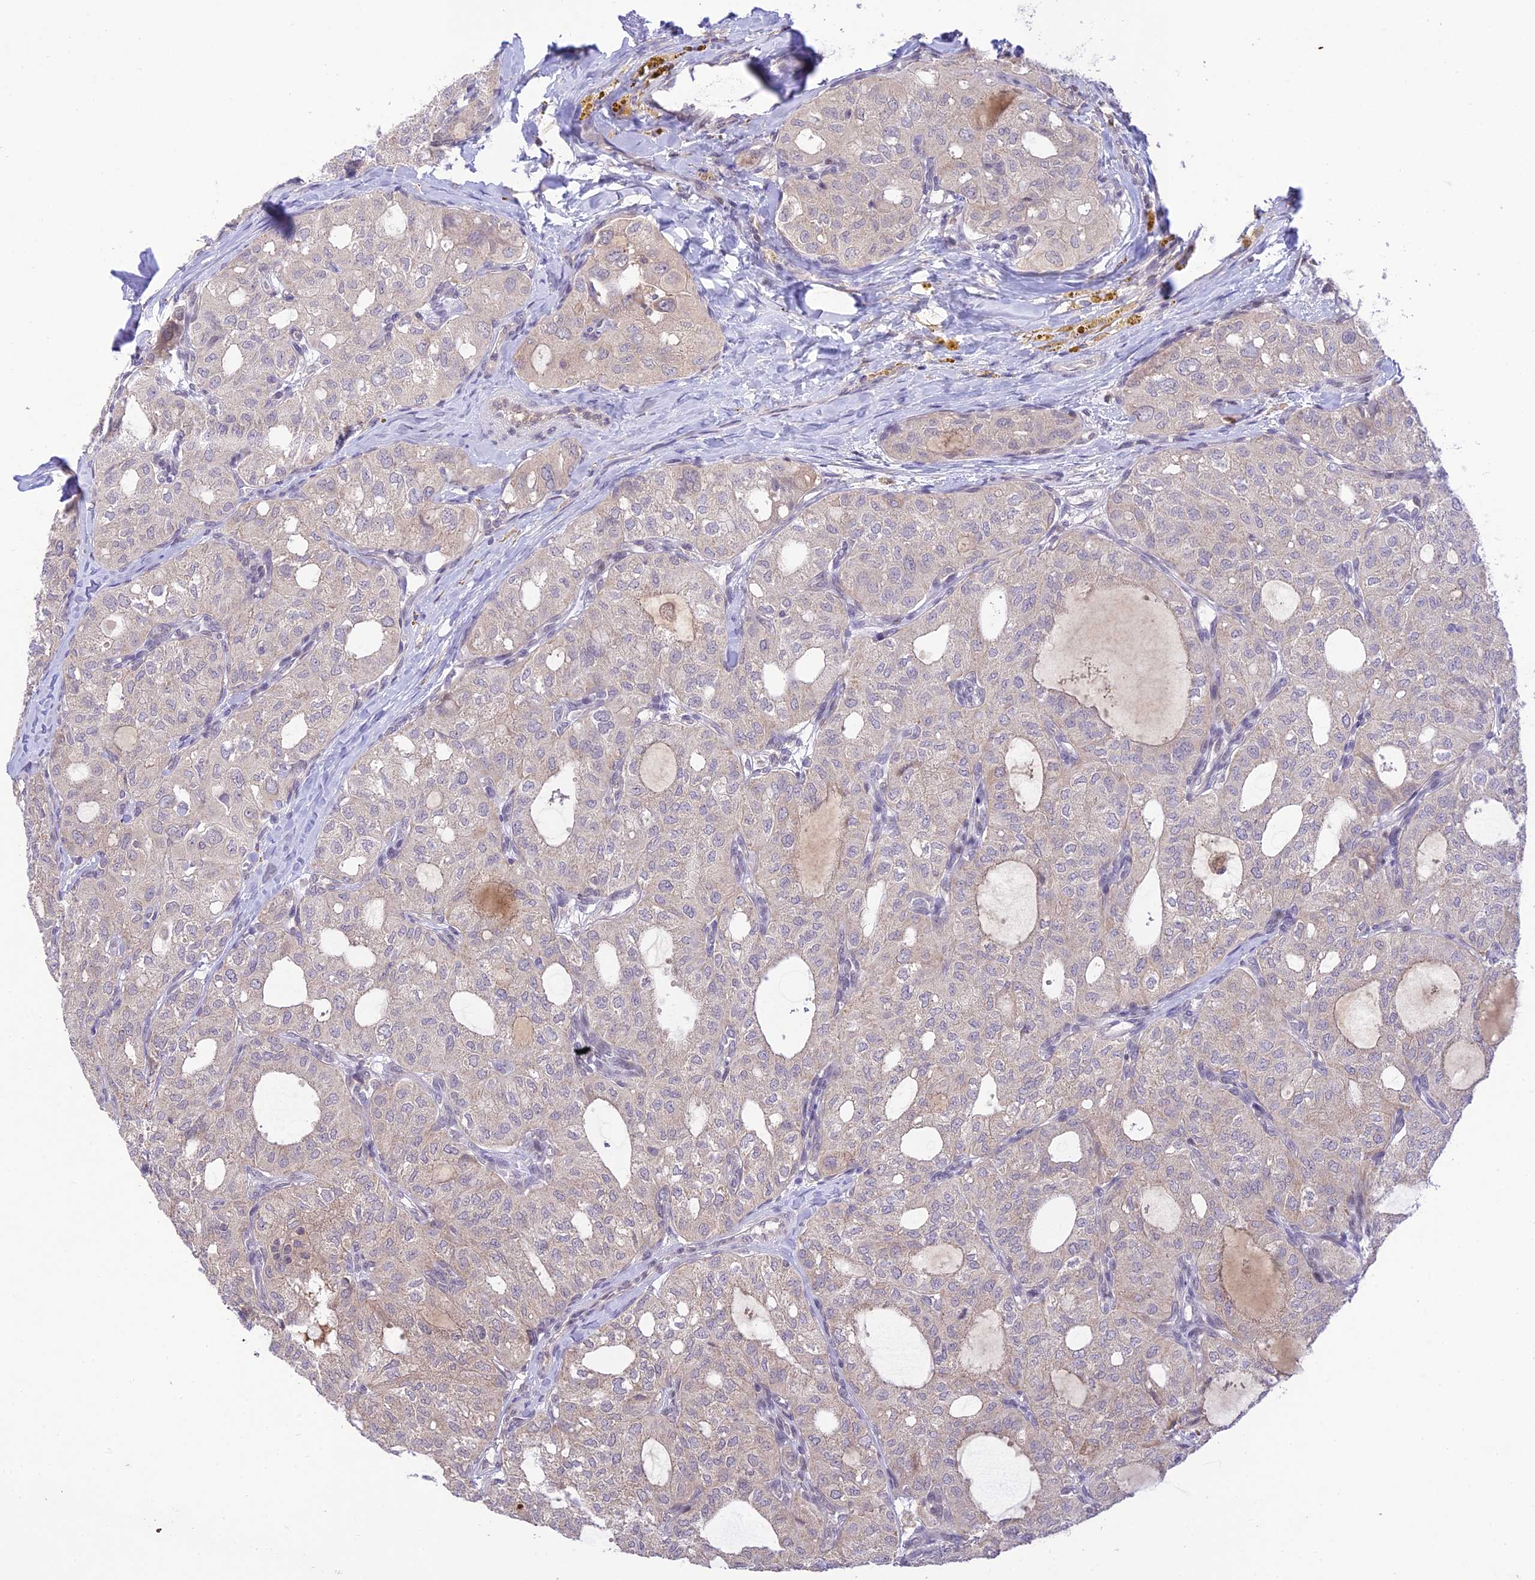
{"staining": {"intensity": "negative", "quantity": "none", "location": "none"}, "tissue": "thyroid cancer", "cell_type": "Tumor cells", "image_type": "cancer", "snomed": [{"axis": "morphology", "description": "Follicular adenoma carcinoma, NOS"}, {"axis": "topography", "description": "Thyroid gland"}], "caption": "DAB immunohistochemical staining of follicular adenoma carcinoma (thyroid) shows no significant staining in tumor cells.", "gene": "TEKT1", "patient": {"sex": "male", "age": 75}}